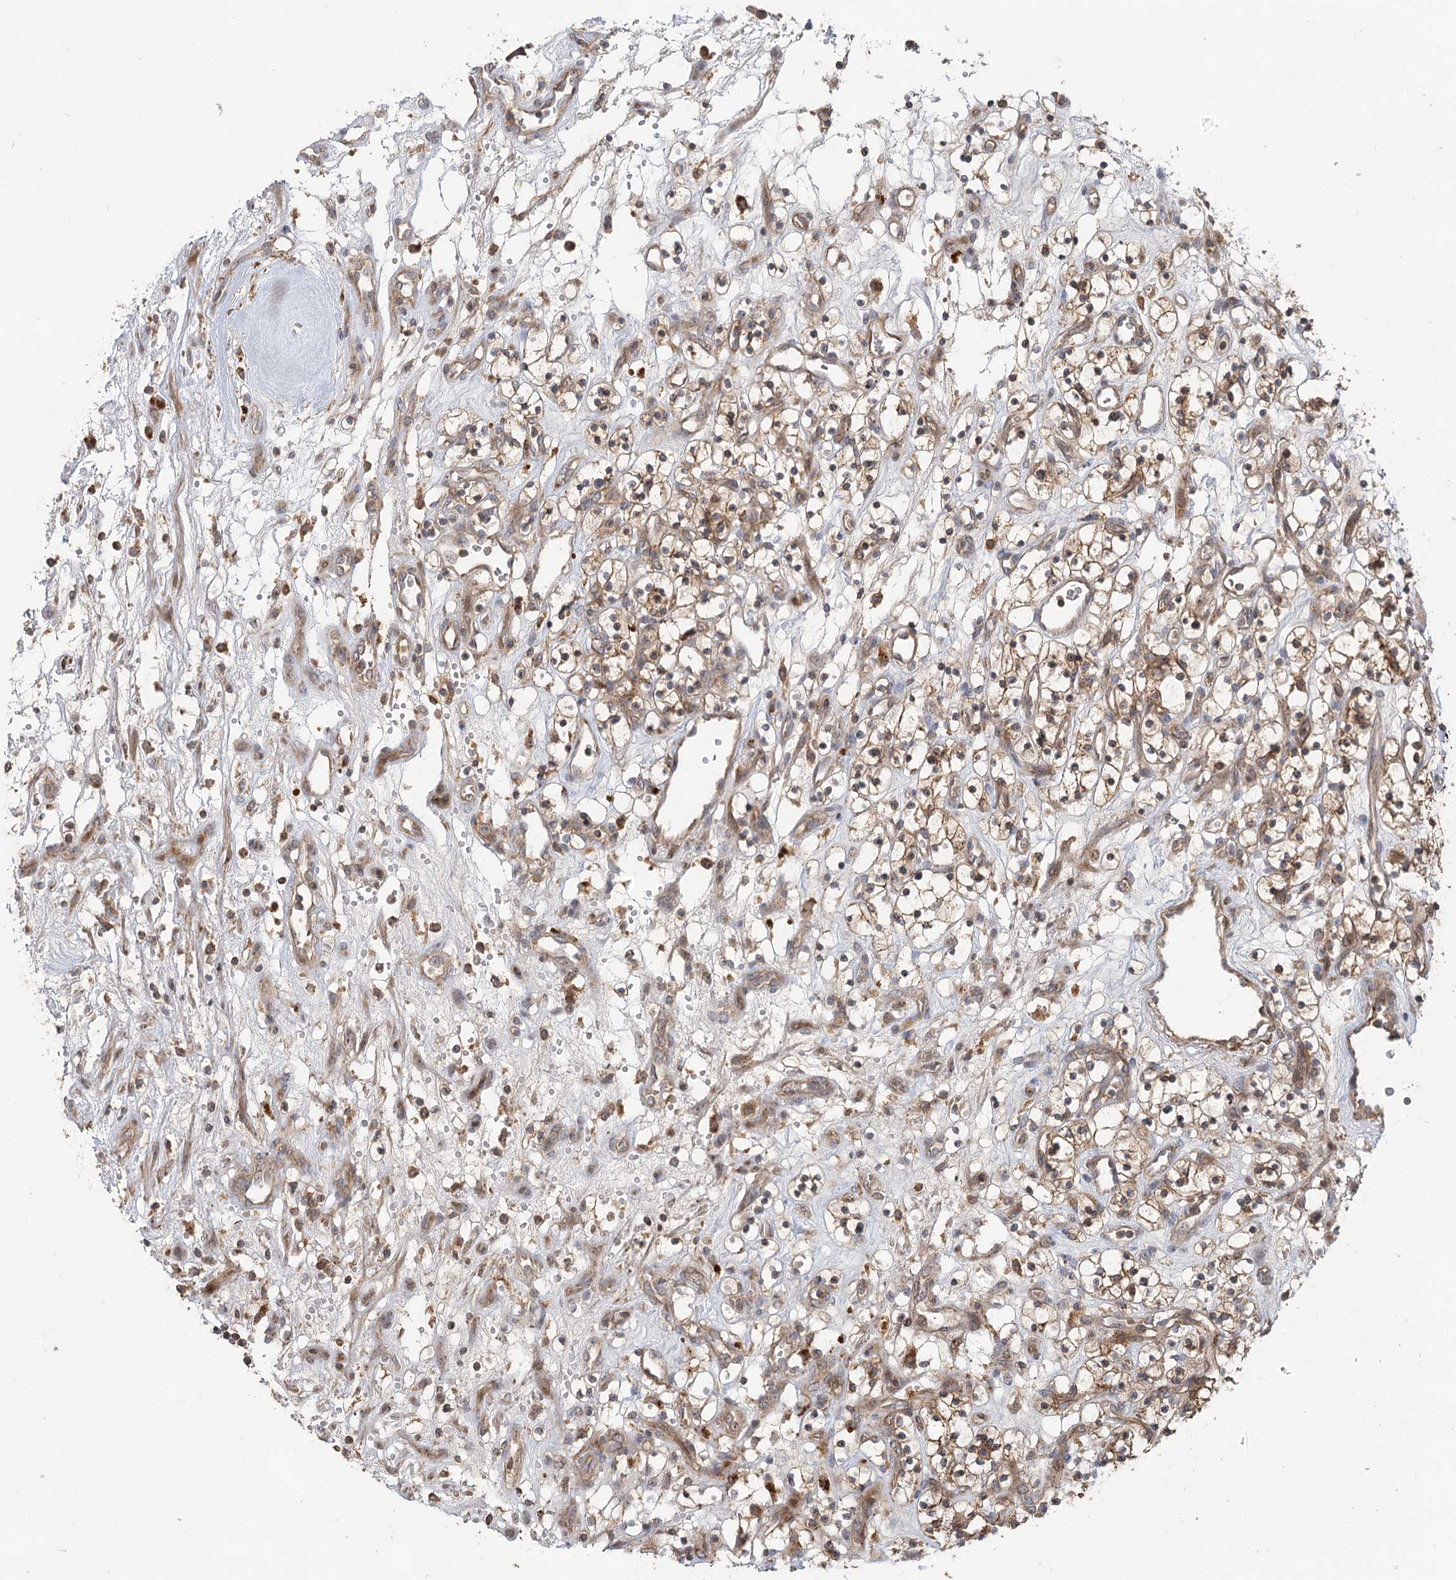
{"staining": {"intensity": "moderate", "quantity": ">75%", "location": "cytoplasmic/membranous"}, "tissue": "renal cancer", "cell_type": "Tumor cells", "image_type": "cancer", "snomed": [{"axis": "morphology", "description": "Adenocarcinoma, NOS"}, {"axis": "topography", "description": "Kidney"}], "caption": "Immunohistochemistry micrograph of neoplastic tissue: human renal cancer stained using immunohistochemistry (IHC) demonstrates medium levels of moderate protein expression localized specifically in the cytoplasmic/membranous of tumor cells, appearing as a cytoplasmic/membranous brown color.", "gene": "RAPGEF6", "patient": {"sex": "female", "age": 57}}